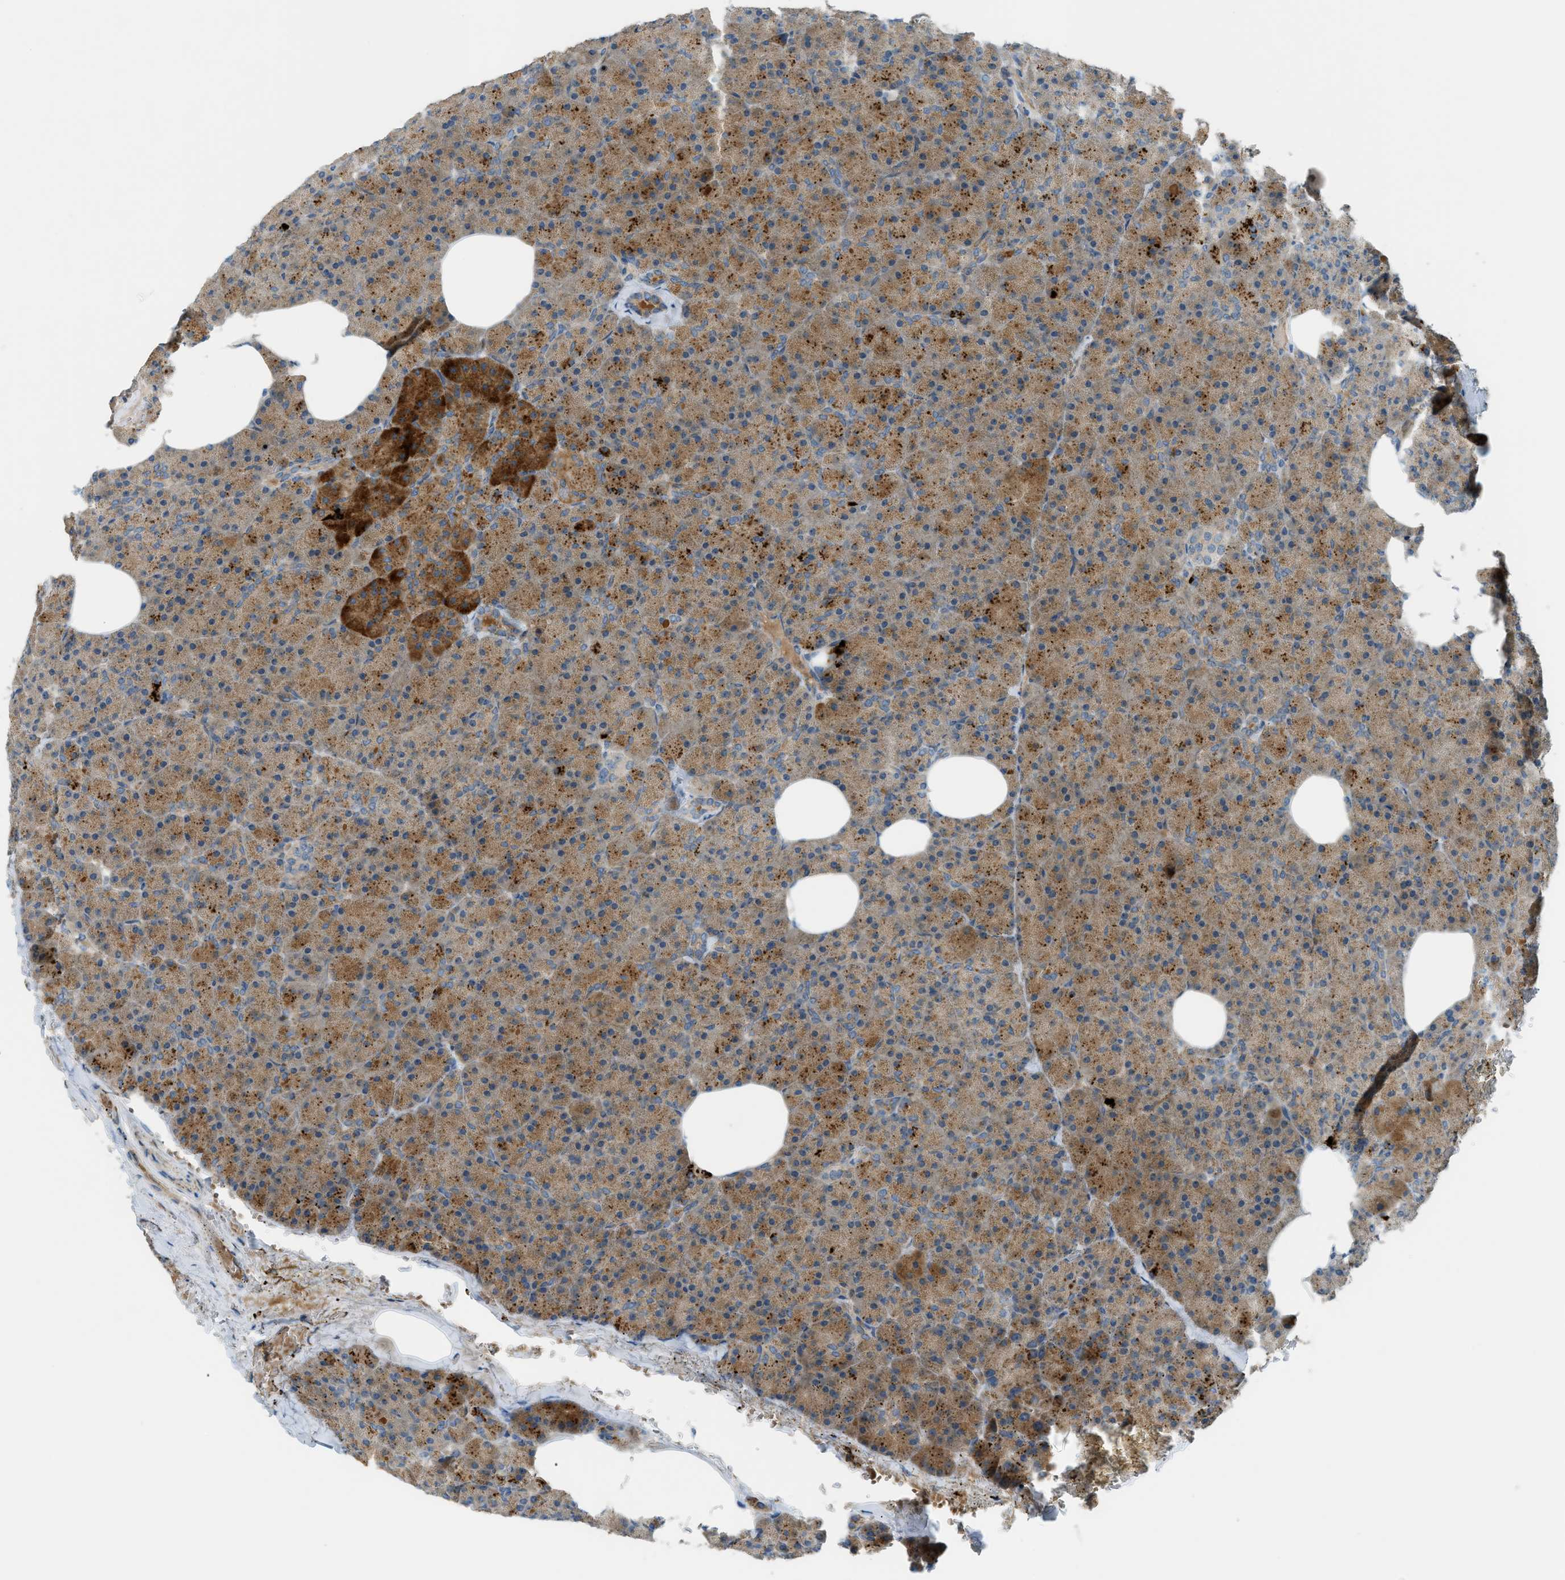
{"staining": {"intensity": "strong", "quantity": "25%-75%", "location": "cytoplasmic/membranous"}, "tissue": "pancreas", "cell_type": "Exocrine glandular cells", "image_type": "normal", "snomed": [{"axis": "morphology", "description": "Normal tissue, NOS"}, {"axis": "topography", "description": "Pancreas"}], "caption": "Immunohistochemistry micrograph of unremarkable pancreas stained for a protein (brown), which reveals high levels of strong cytoplasmic/membranous staining in about 25%-75% of exocrine glandular cells.", "gene": "GRK6", "patient": {"sex": "female", "age": 35}}